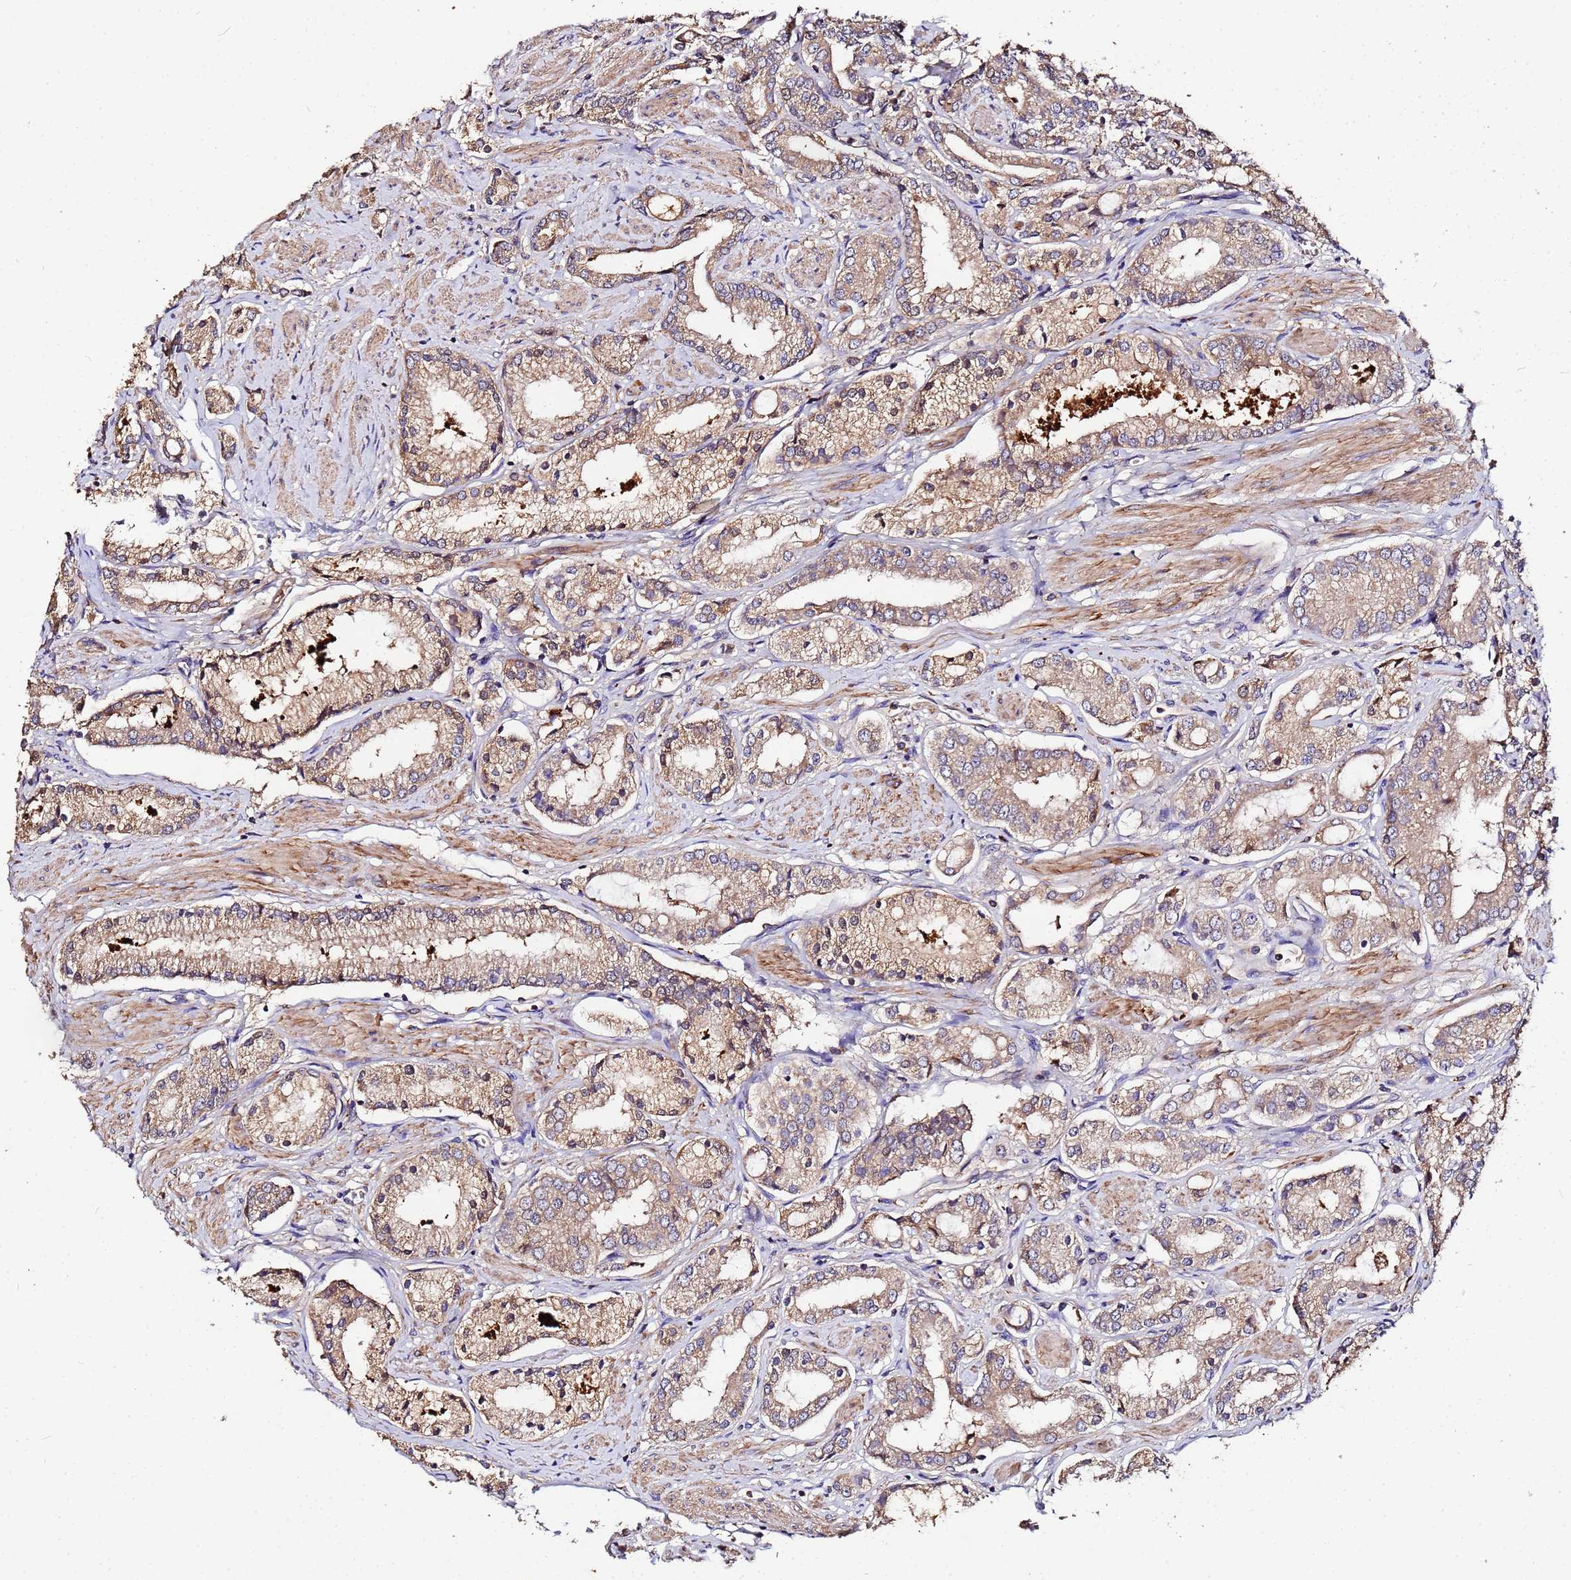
{"staining": {"intensity": "weak", "quantity": ">75%", "location": "cytoplasmic/membranous"}, "tissue": "prostate cancer", "cell_type": "Tumor cells", "image_type": "cancer", "snomed": [{"axis": "morphology", "description": "Adenocarcinoma, High grade"}, {"axis": "topography", "description": "Prostate and seminal vesicle, NOS"}], "caption": "Weak cytoplasmic/membranous positivity is identified in approximately >75% of tumor cells in adenocarcinoma (high-grade) (prostate). (DAB (3,3'-diaminobenzidine) = brown stain, brightfield microscopy at high magnification).", "gene": "MTERF1", "patient": {"sex": "male", "age": 64}}